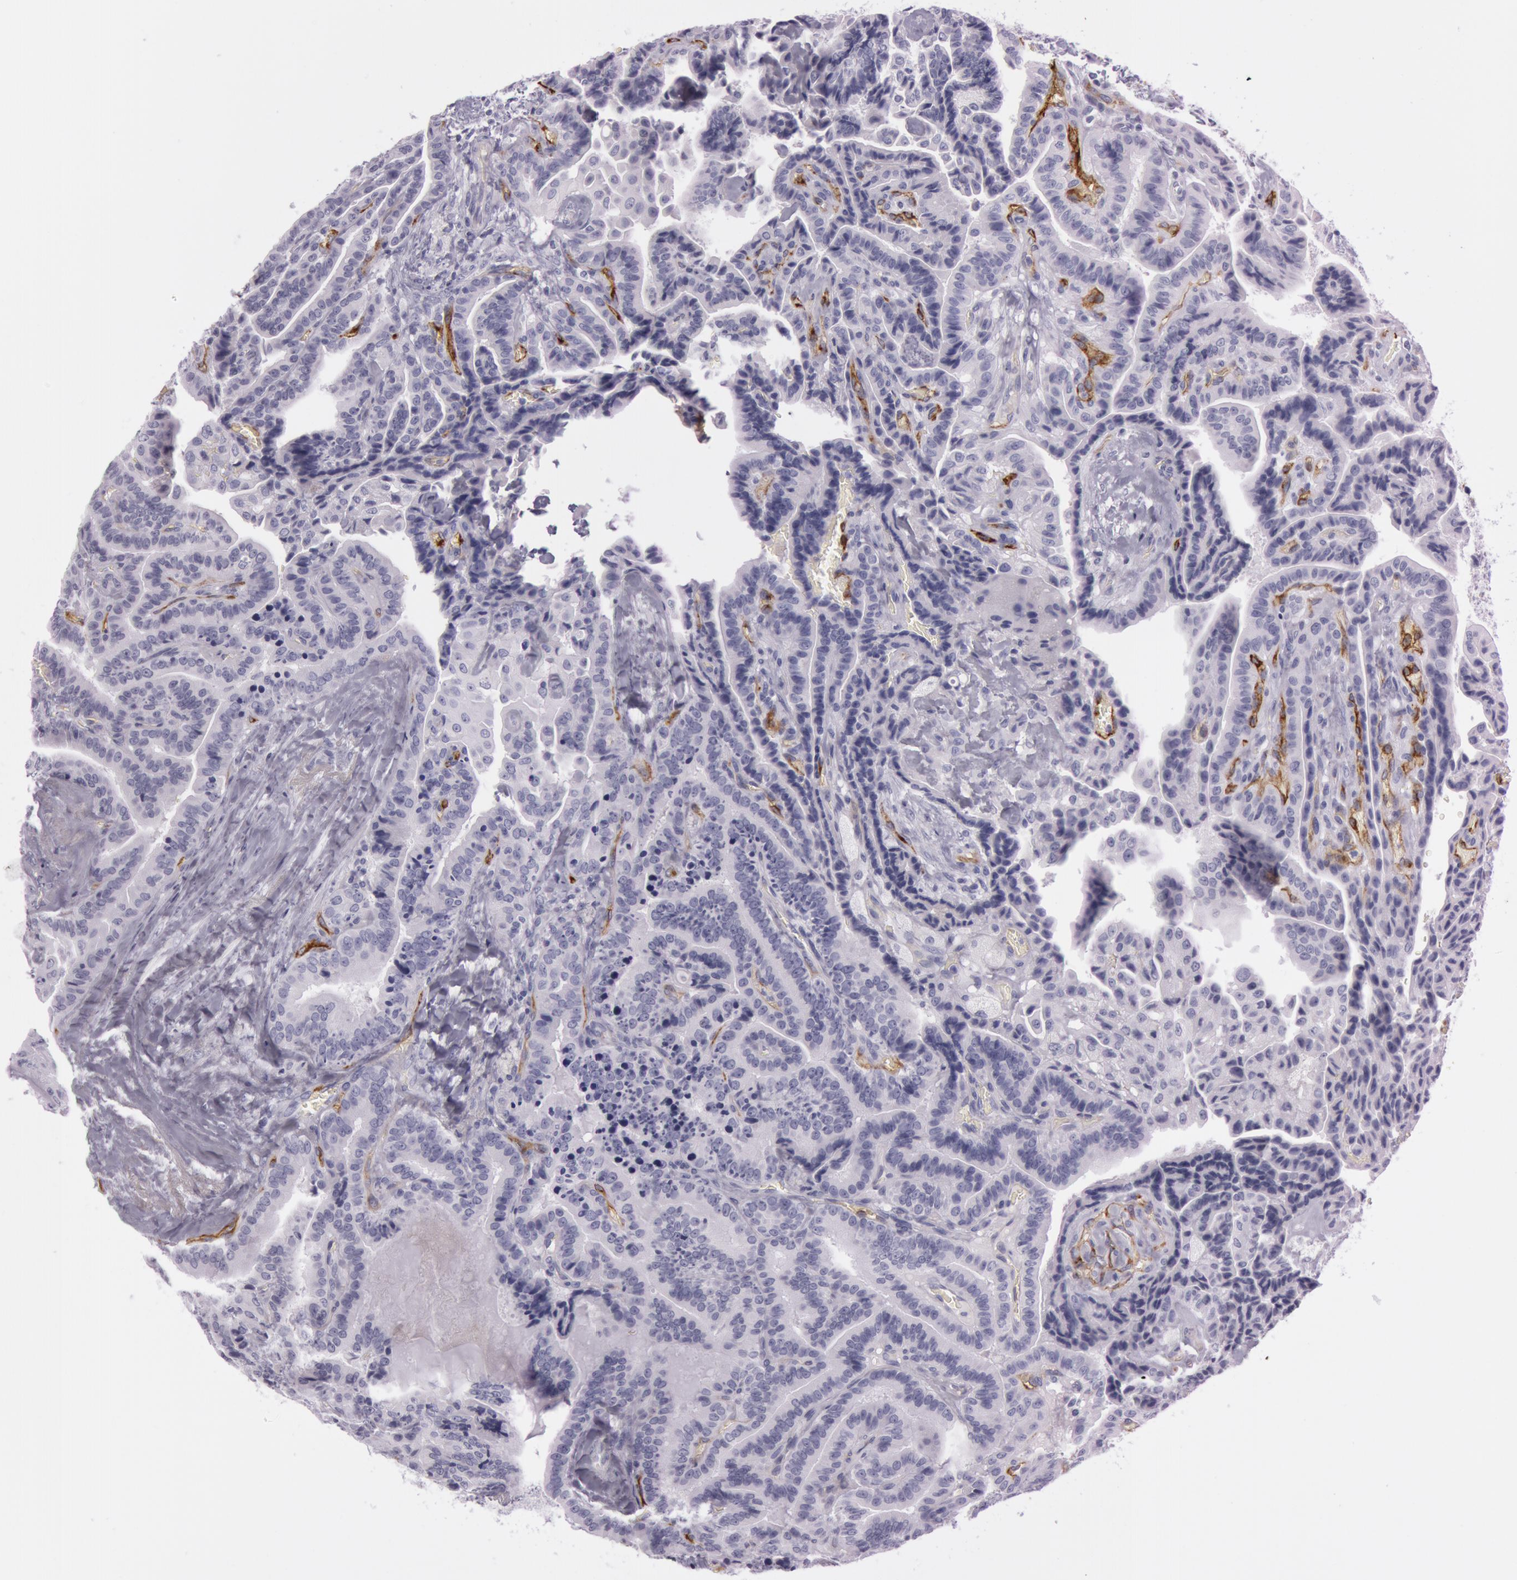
{"staining": {"intensity": "negative", "quantity": "none", "location": "none"}, "tissue": "thyroid cancer", "cell_type": "Tumor cells", "image_type": "cancer", "snomed": [{"axis": "morphology", "description": "Papillary adenocarcinoma, NOS"}, {"axis": "topography", "description": "Thyroid gland"}], "caption": "IHC image of human thyroid papillary adenocarcinoma stained for a protein (brown), which displays no expression in tumor cells.", "gene": "FOLH1", "patient": {"sex": "male", "age": 87}}